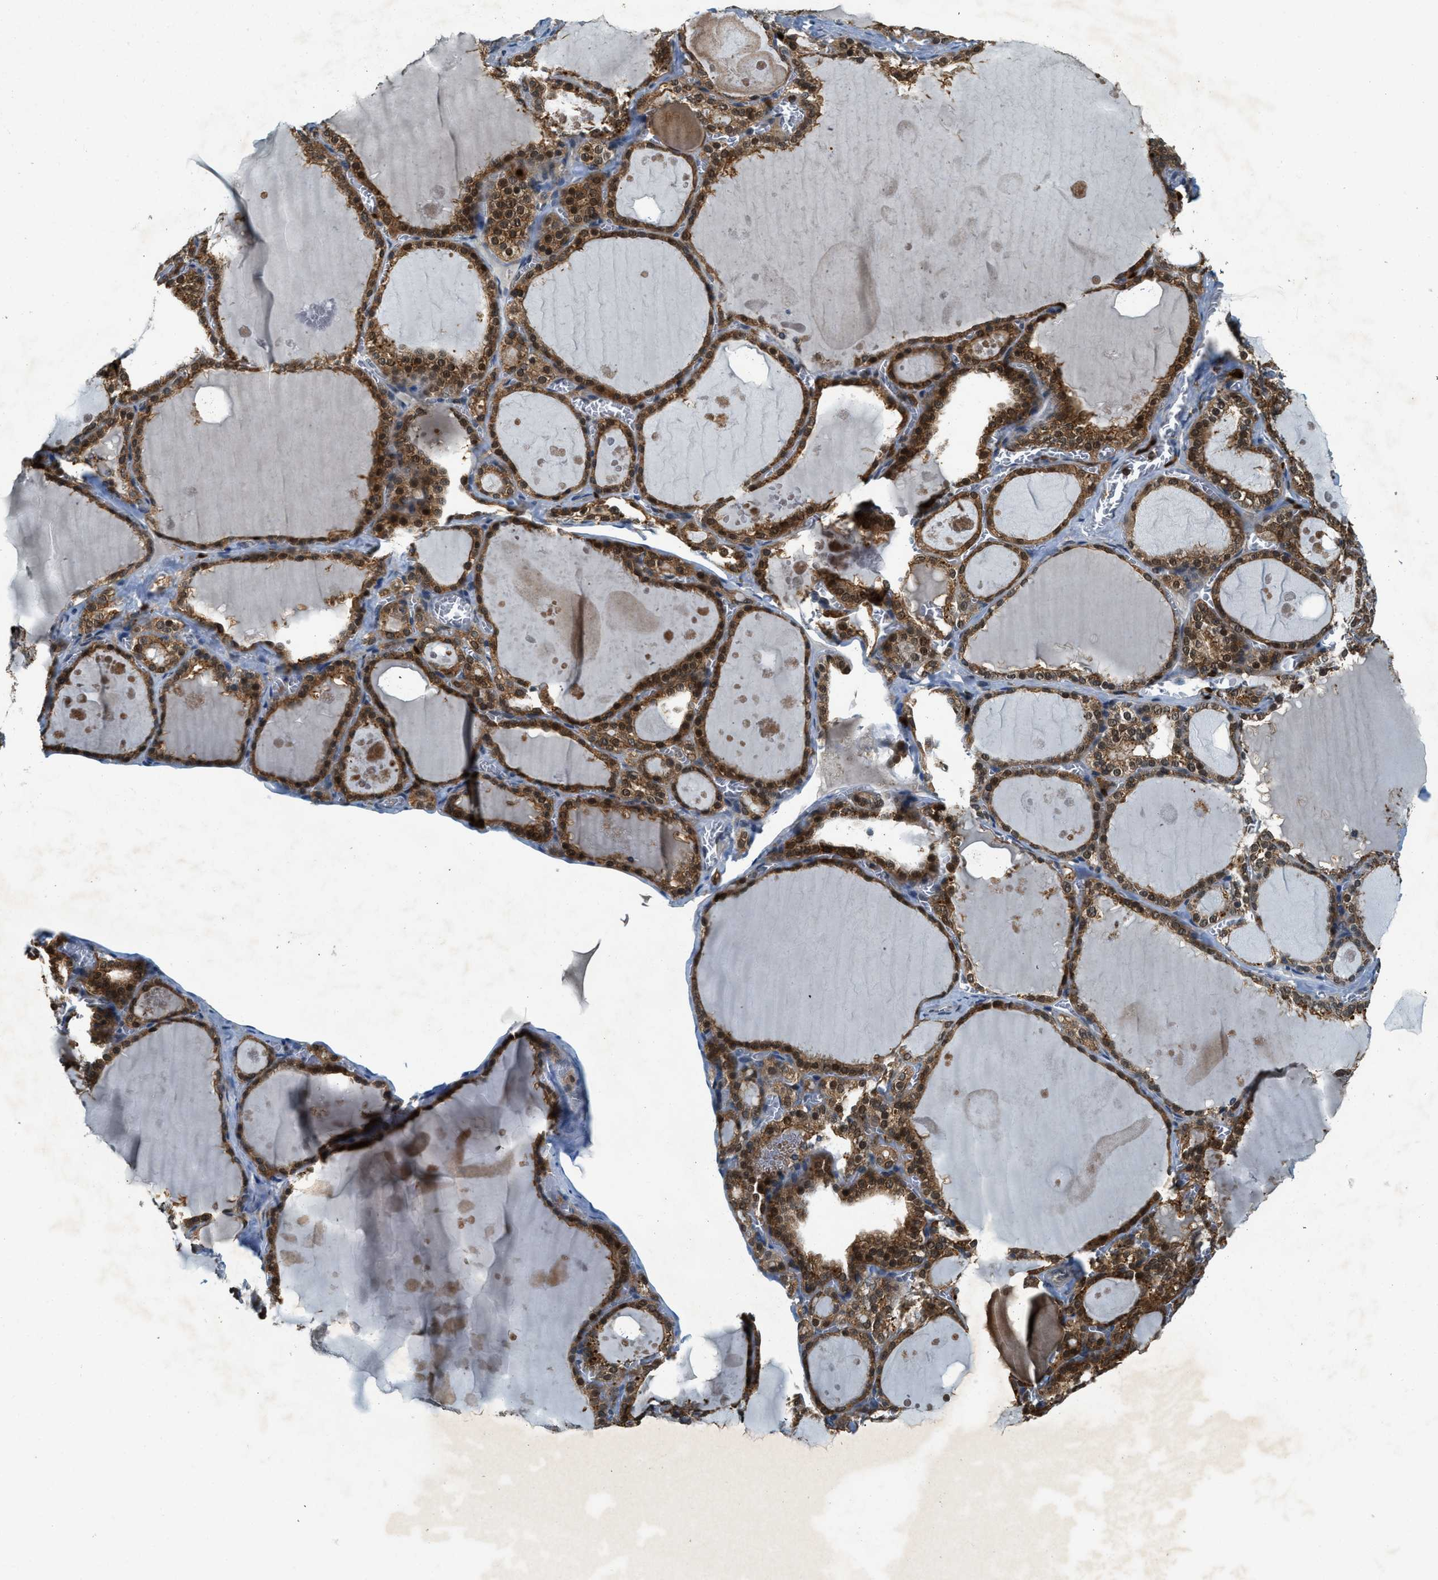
{"staining": {"intensity": "strong", "quantity": ">75%", "location": "cytoplasmic/membranous,nuclear"}, "tissue": "thyroid gland", "cell_type": "Glandular cells", "image_type": "normal", "snomed": [{"axis": "morphology", "description": "Normal tissue, NOS"}, {"axis": "topography", "description": "Thyroid gland"}], "caption": "Protein staining of unremarkable thyroid gland reveals strong cytoplasmic/membranous,nuclear staining in approximately >75% of glandular cells. (brown staining indicates protein expression, while blue staining denotes nuclei).", "gene": "GMPPB", "patient": {"sex": "male", "age": 56}}